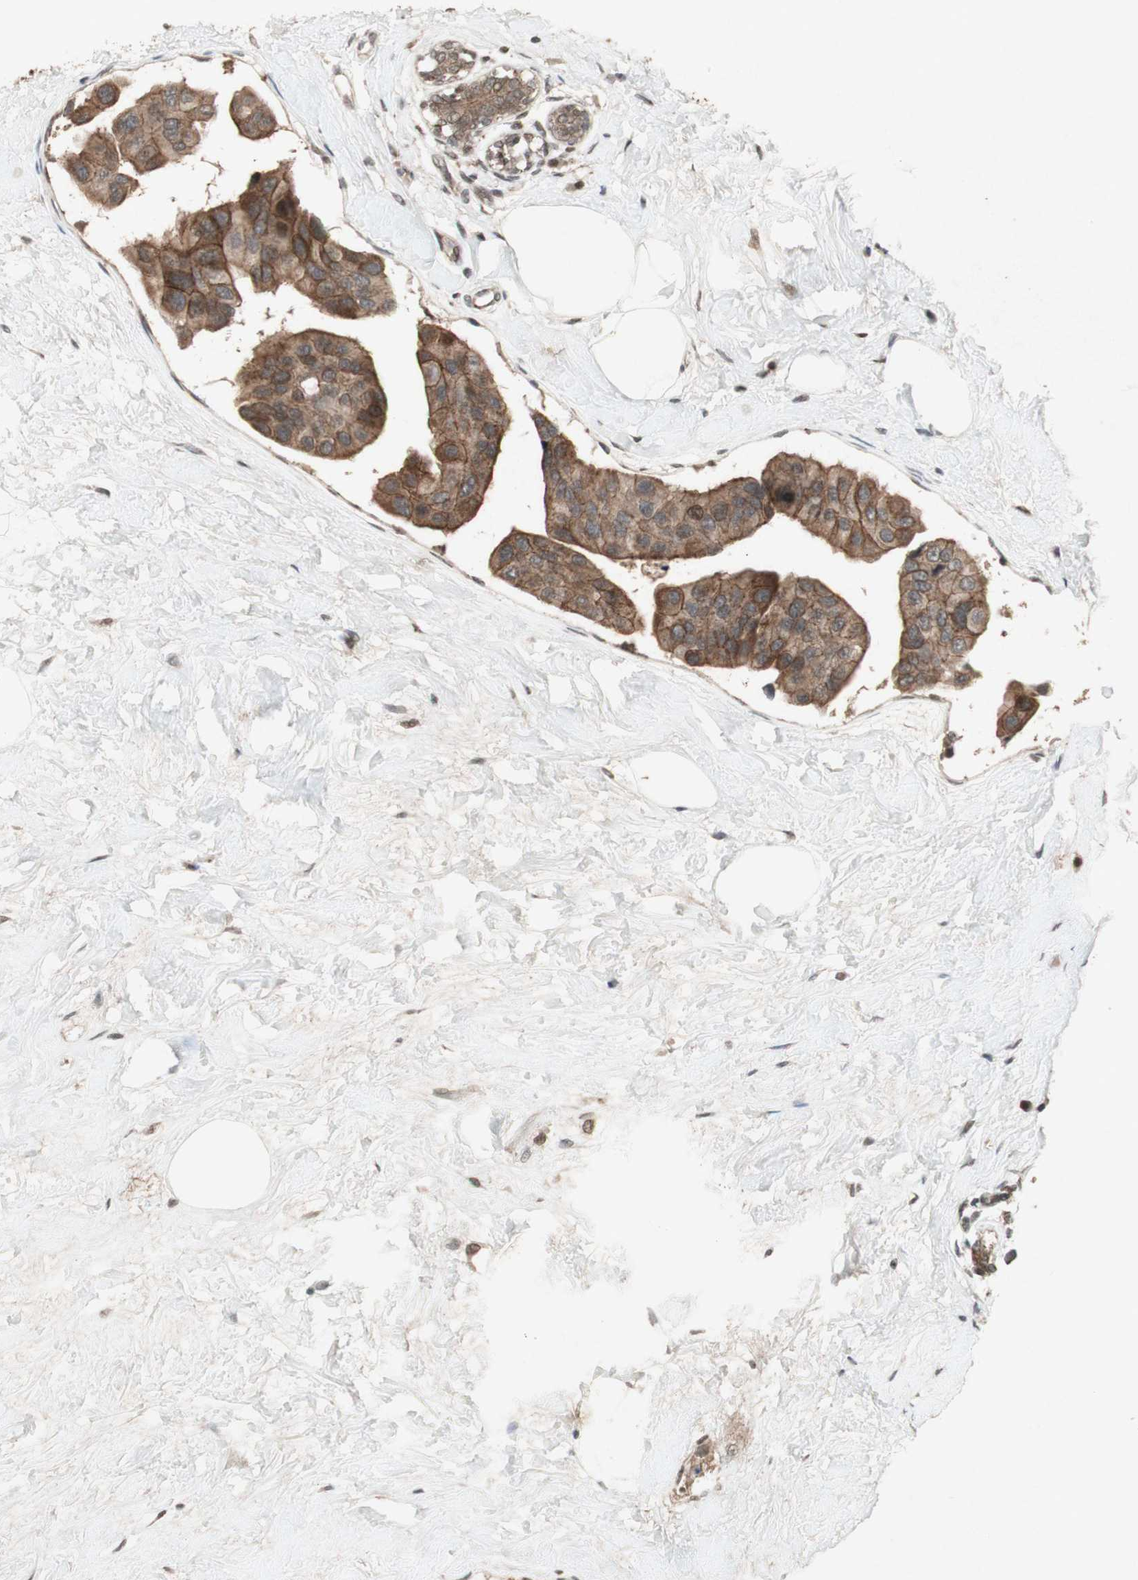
{"staining": {"intensity": "moderate", "quantity": ">75%", "location": "cytoplasmic/membranous"}, "tissue": "breast cancer", "cell_type": "Tumor cells", "image_type": "cancer", "snomed": [{"axis": "morphology", "description": "Normal tissue, NOS"}, {"axis": "morphology", "description": "Duct carcinoma"}, {"axis": "topography", "description": "Breast"}], "caption": "Infiltrating ductal carcinoma (breast) tissue reveals moderate cytoplasmic/membranous staining in approximately >75% of tumor cells, visualized by immunohistochemistry.", "gene": "PLXNA1", "patient": {"sex": "female", "age": 39}}